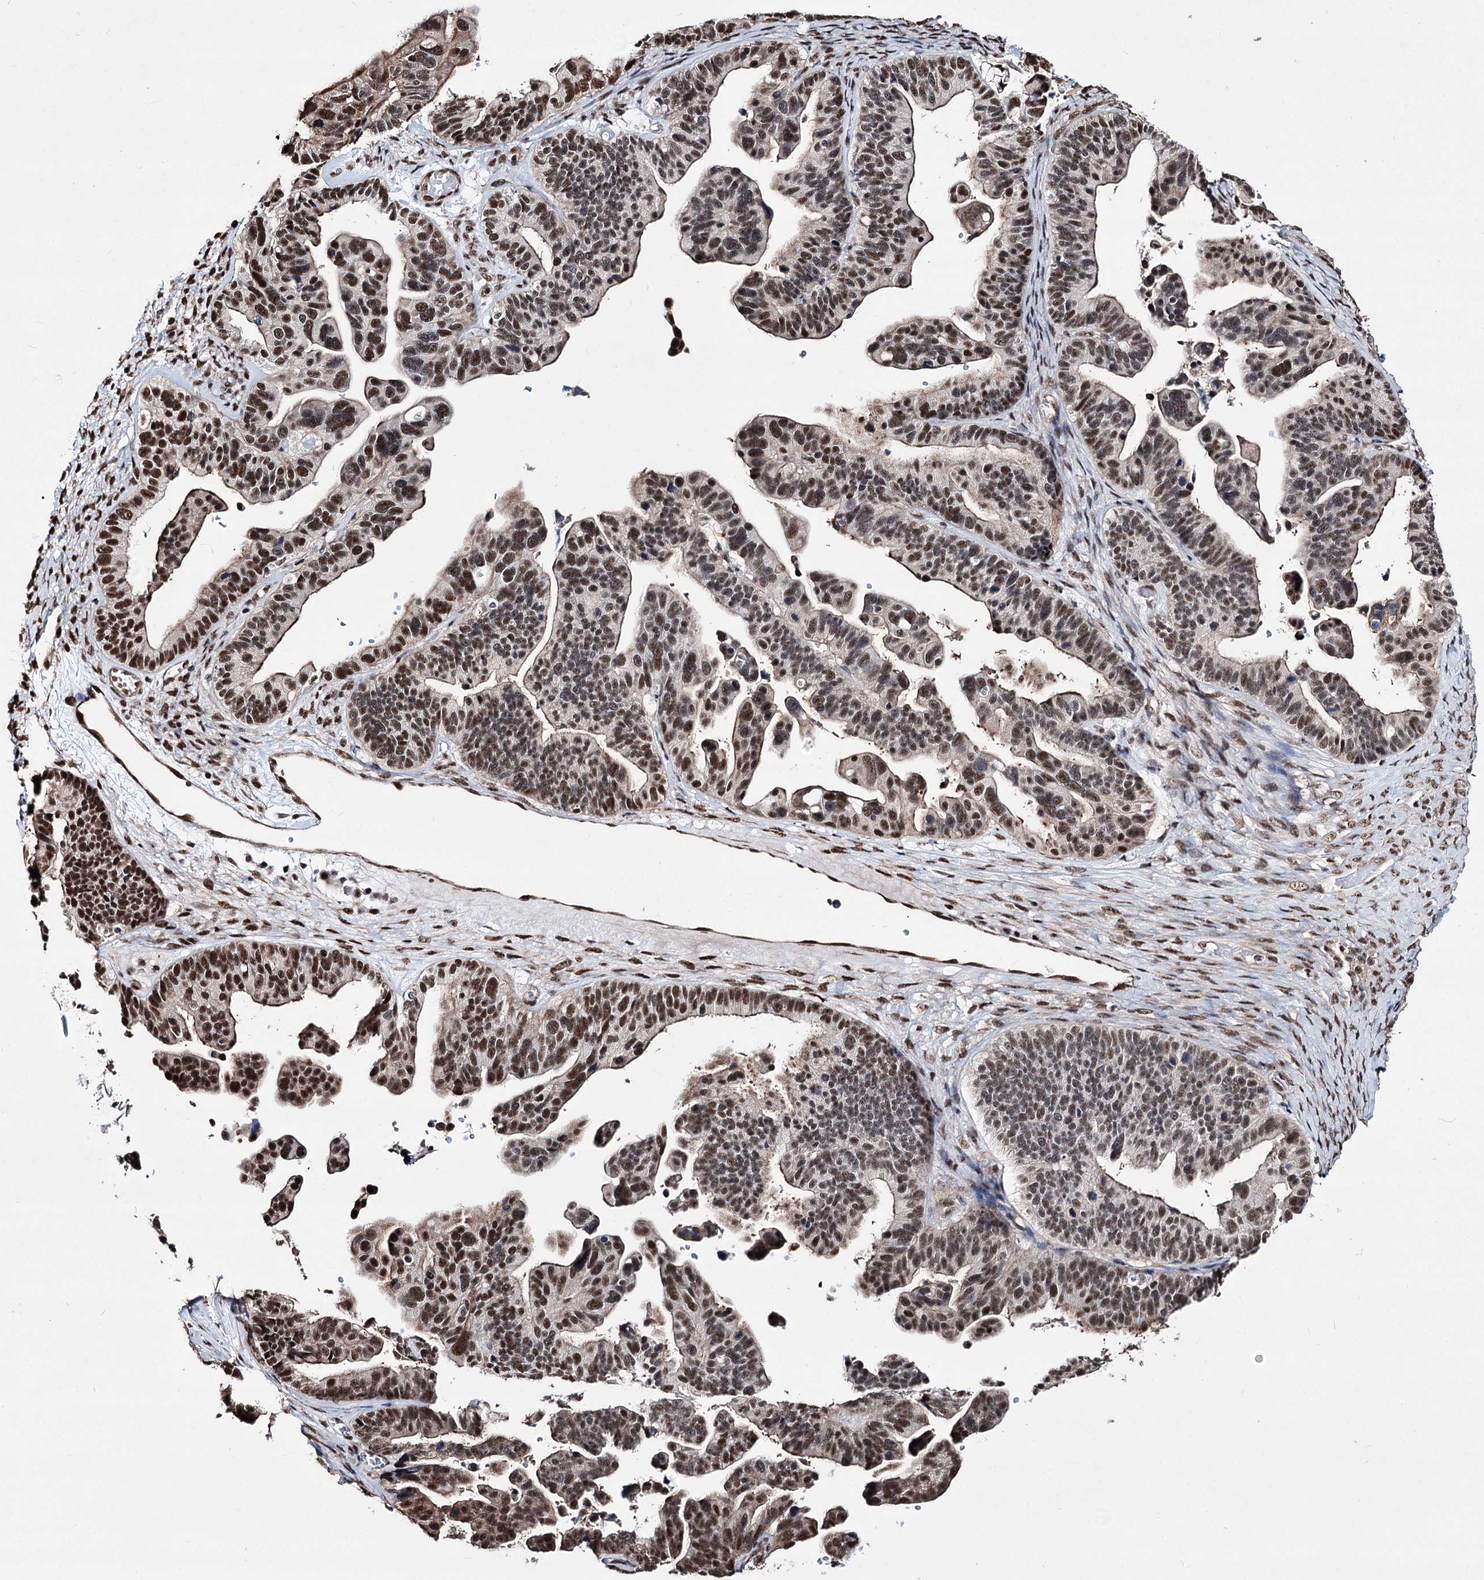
{"staining": {"intensity": "moderate", "quantity": ">75%", "location": "nuclear"}, "tissue": "ovarian cancer", "cell_type": "Tumor cells", "image_type": "cancer", "snomed": [{"axis": "morphology", "description": "Cystadenocarcinoma, serous, NOS"}, {"axis": "topography", "description": "Ovary"}], "caption": "The immunohistochemical stain highlights moderate nuclear staining in tumor cells of ovarian cancer (serous cystadenocarcinoma) tissue.", "gene": "CHMP7", "patient": {"sex": "female", "age": 56}}